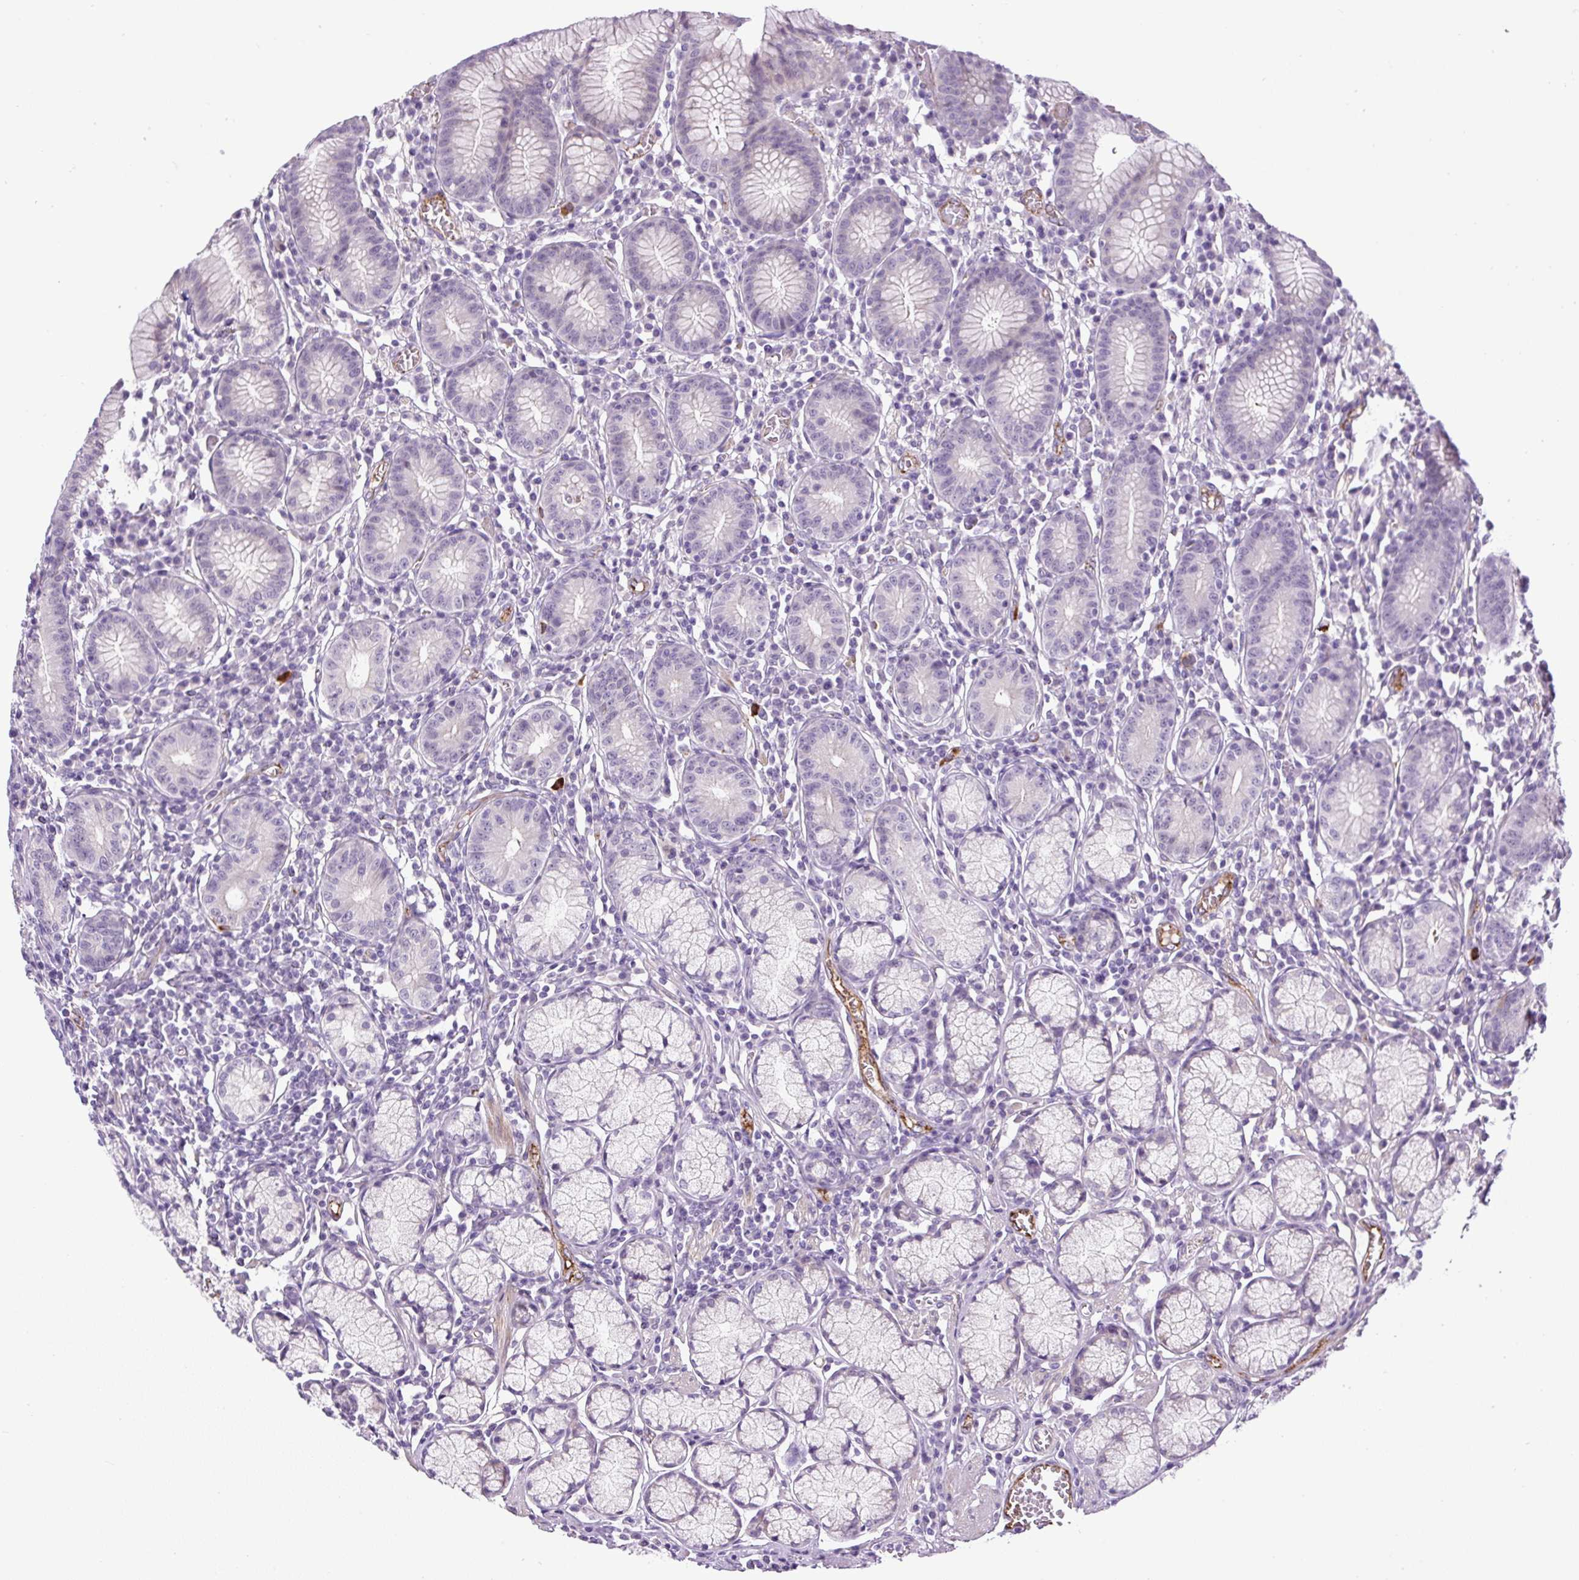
{"staining": {"intensity": "negative", "quantity": "none", "location": "none"}, "tissue": "stomach", "cell_type": "Glandular cells", "image_type": "normal", "snomed": [{"axis": "morphology", "description": "Normal tissue, NOS"}, {"axis": "topography", "description": "Stomach"}], "caption": "Immunohistochemical staining of normal stomach displays no significant positivity in glandular cells.", "gene": "LEFTY1", "patient": {"sex": "male", "age": 55}}